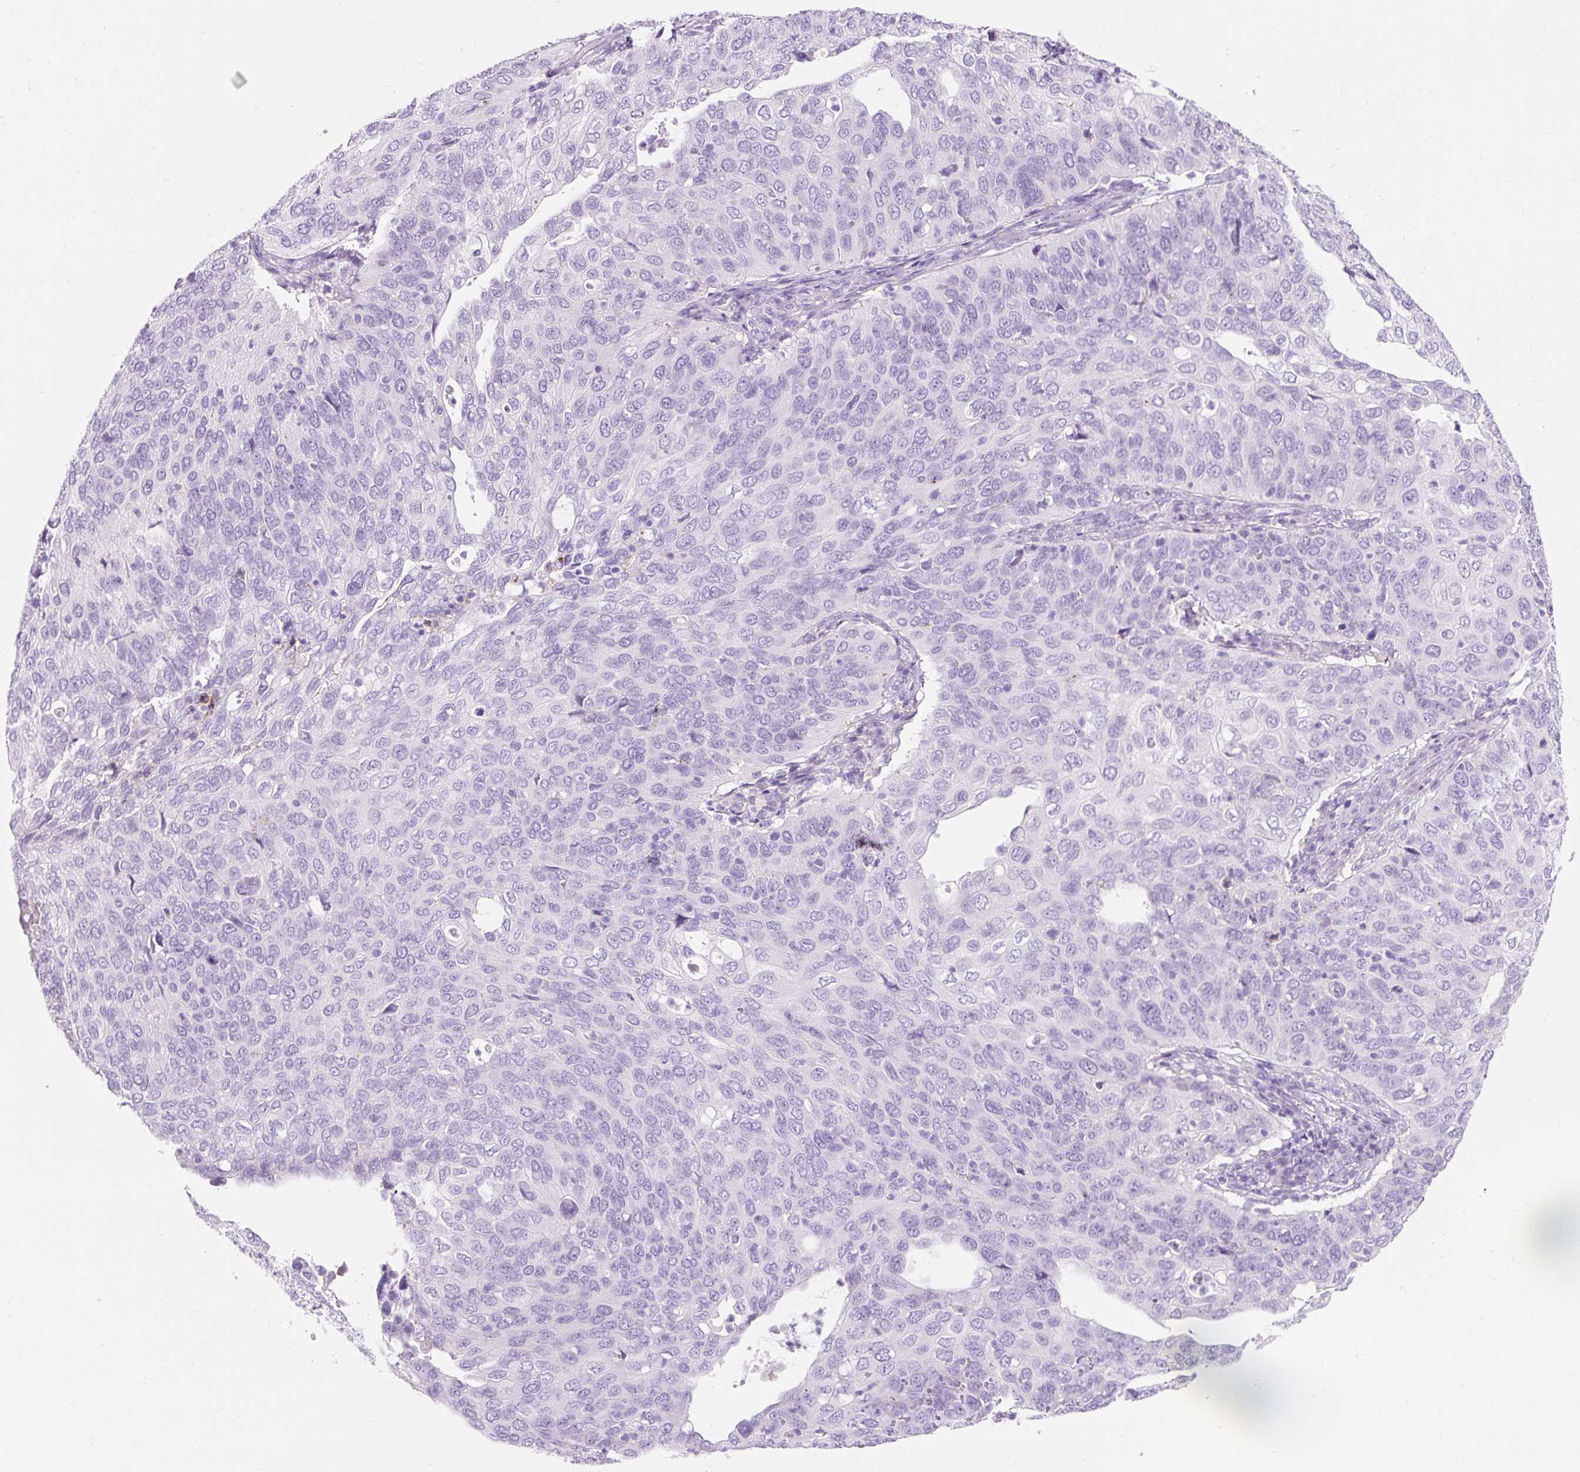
{"staining": {"intensity": "negative", "quantity": "none", "location": "none"}, "tissue": "cervical cancer", "cell_type": "Tumor cells", "image_type": "cancer", "snomed": [{"axis": "morphology", "description": "Squamous cell carcinoma, NOS"}, {"axis": "topography", "description": "Cervix"}], "caption": "Immunohistochemistry (IHC) histopathology image of neoplastic tissue: human squamous cell carcinoma (cervical) stained with DAB reveals no significant protein expression in tumor cells.", "gene": "CLDN25", "patient": {"sex": "female", "age": 36}}